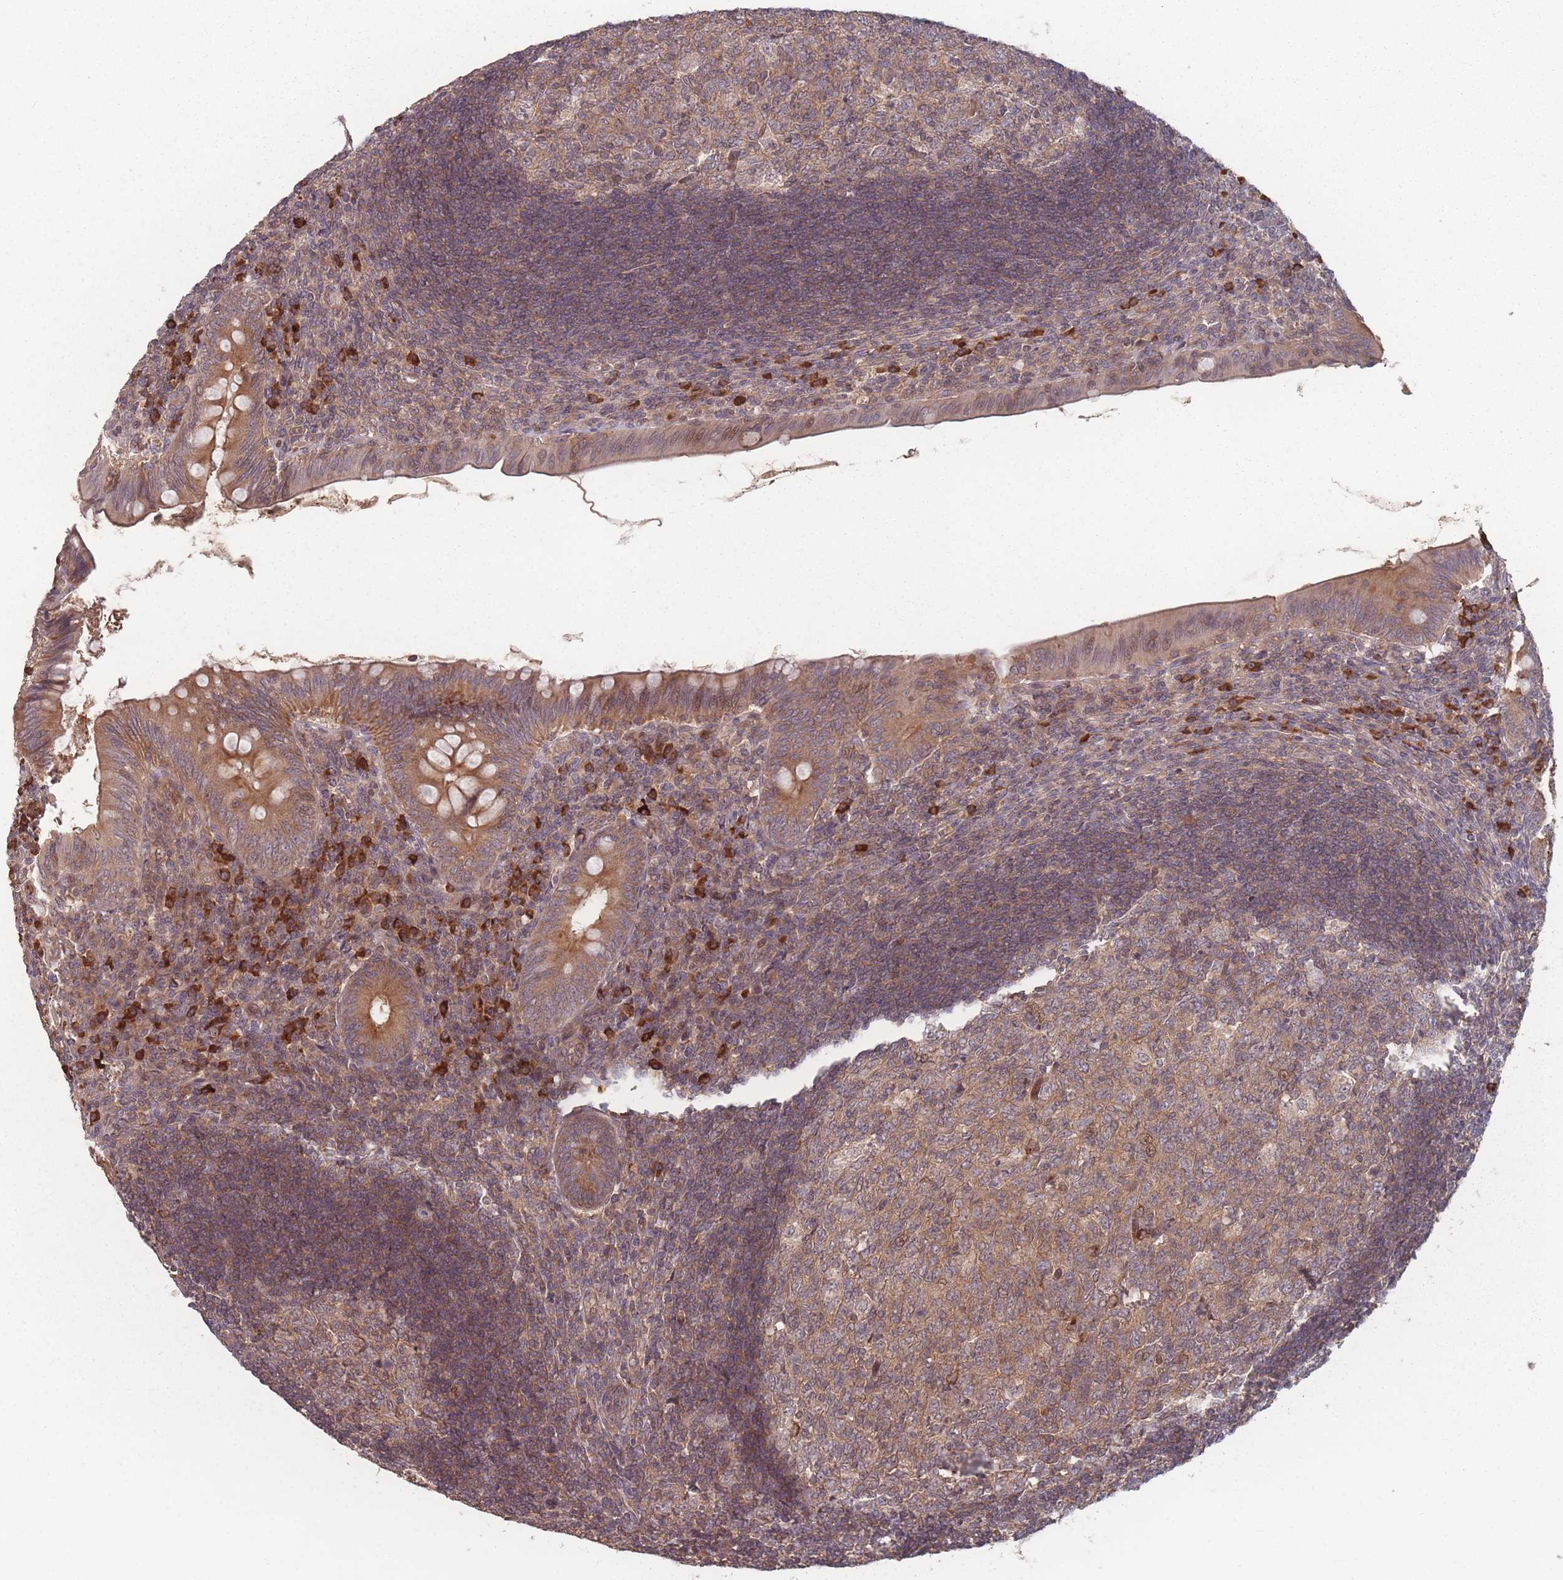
{"staining": {"intensity": "moderate", "quantity": ">75%", "location": "cytoplasmic/membranous"}, "tissue": "appendix", "cell_type": "Glandular cells", "image_type": "normal", "snomed": [{"axis": "morphology", "description": "Normal tissue, NOS"}, {"axis": "topography", "description": "Appendix"}], "caption": "An image of appendix stained for a protein exhibits moderate cytoplasmic/membranous brown staining in glandular cells. The protein of interest is shown in brown color, while the nuclei are stained blue.", "gene": "HAGH", "patient": {"sex": "male", "age": 14}}